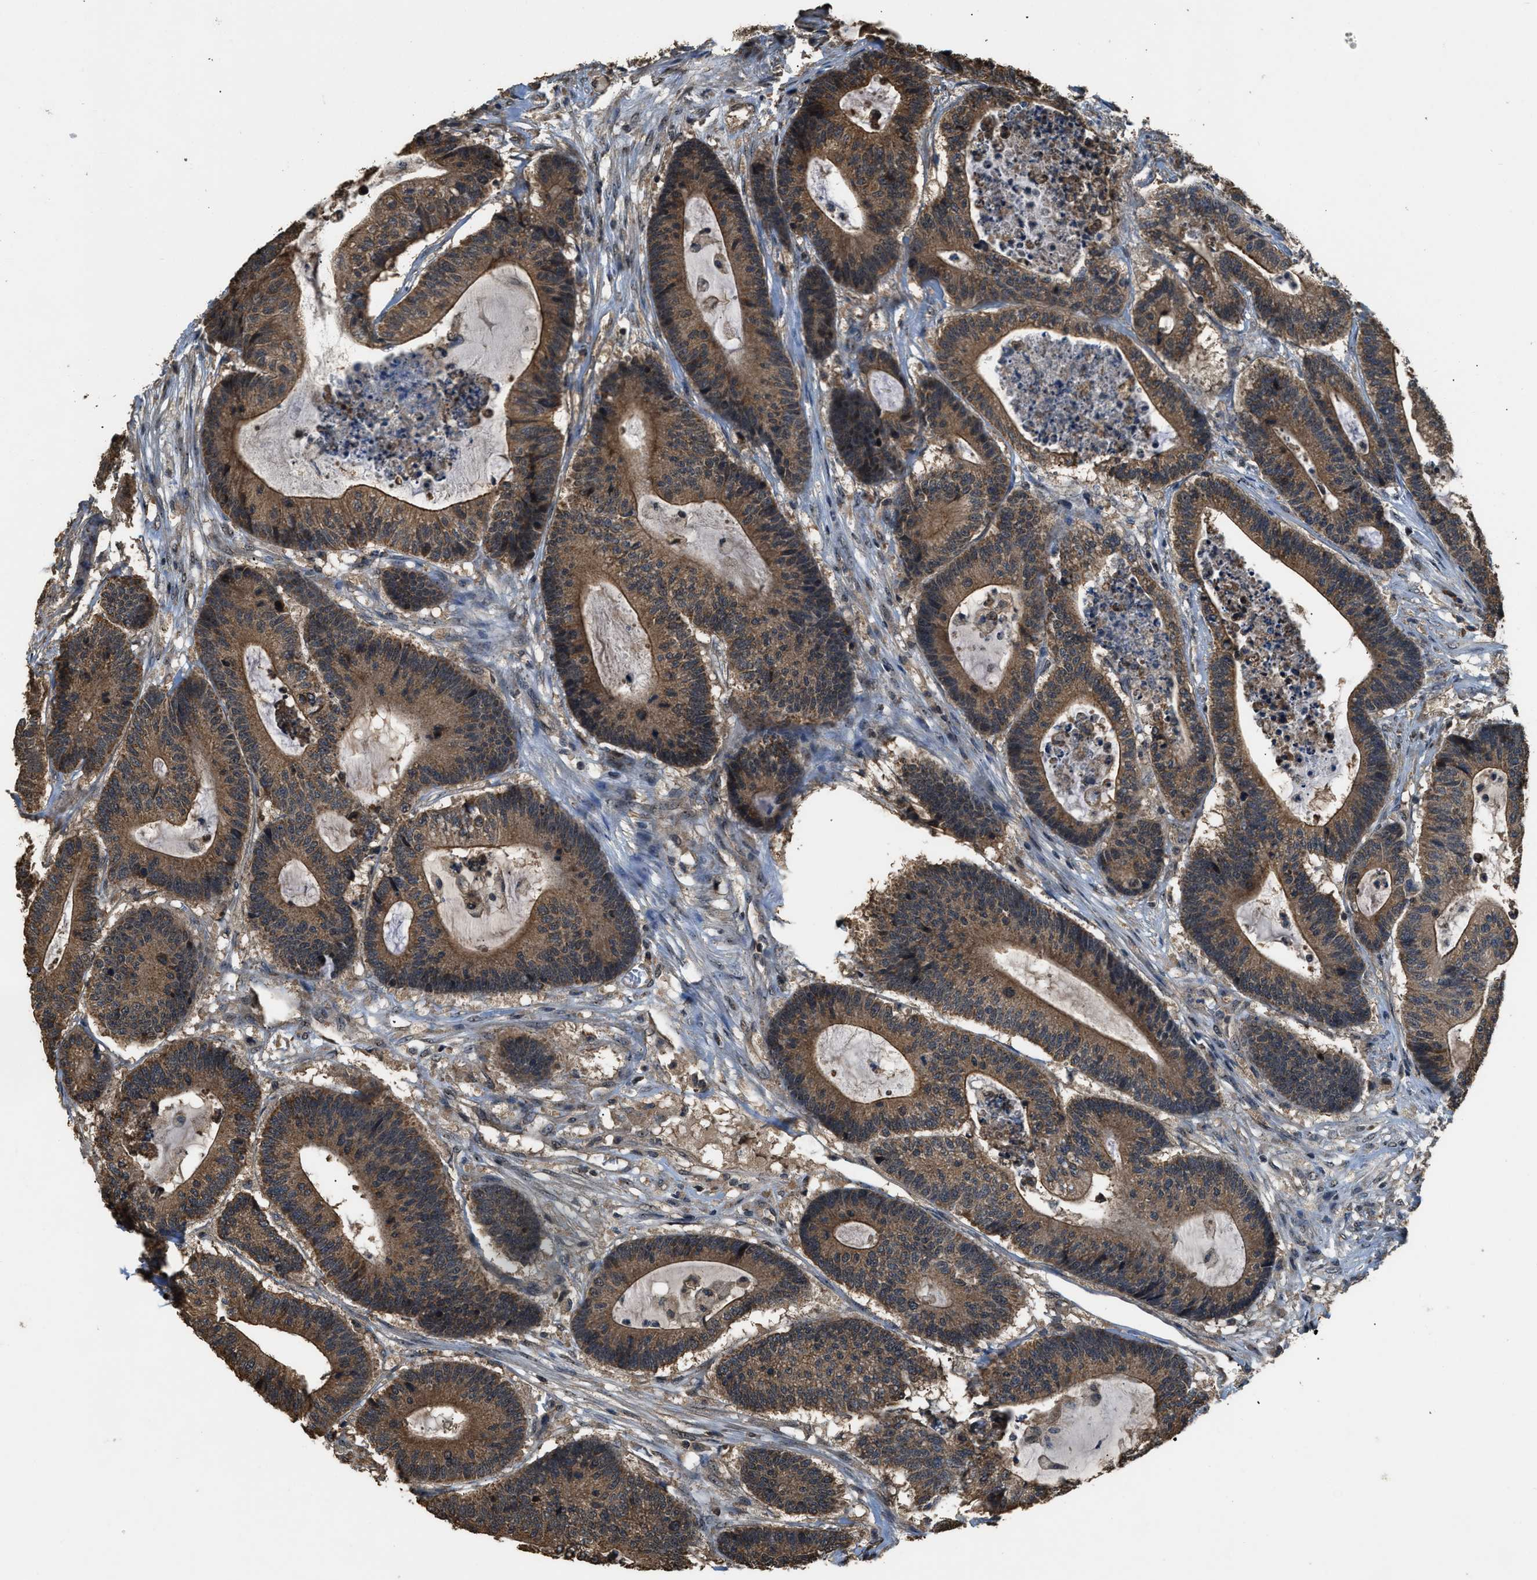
{"staining": {"intensity": "moderate", "quantity": ">75%", "location": "cytoplasmic/membranous"}, "tissue": "colorectal cancer", "cell_type": "Tumor cells", "image_type": "cancer", "snomed": [{"axis": "morphology", "description": "Adenocarcinoma, NOS"}, {"axis": "topography", "description": "Colon"}], "caption": "The histopathology image shows staining of adenocarcinoma (colorectal), revealing moderate cytoplasmic/membranous protein positivity (brown color) within tumor cells.", "gene": "DENND6B", "patient": {"sex": "female", "age": 84}}